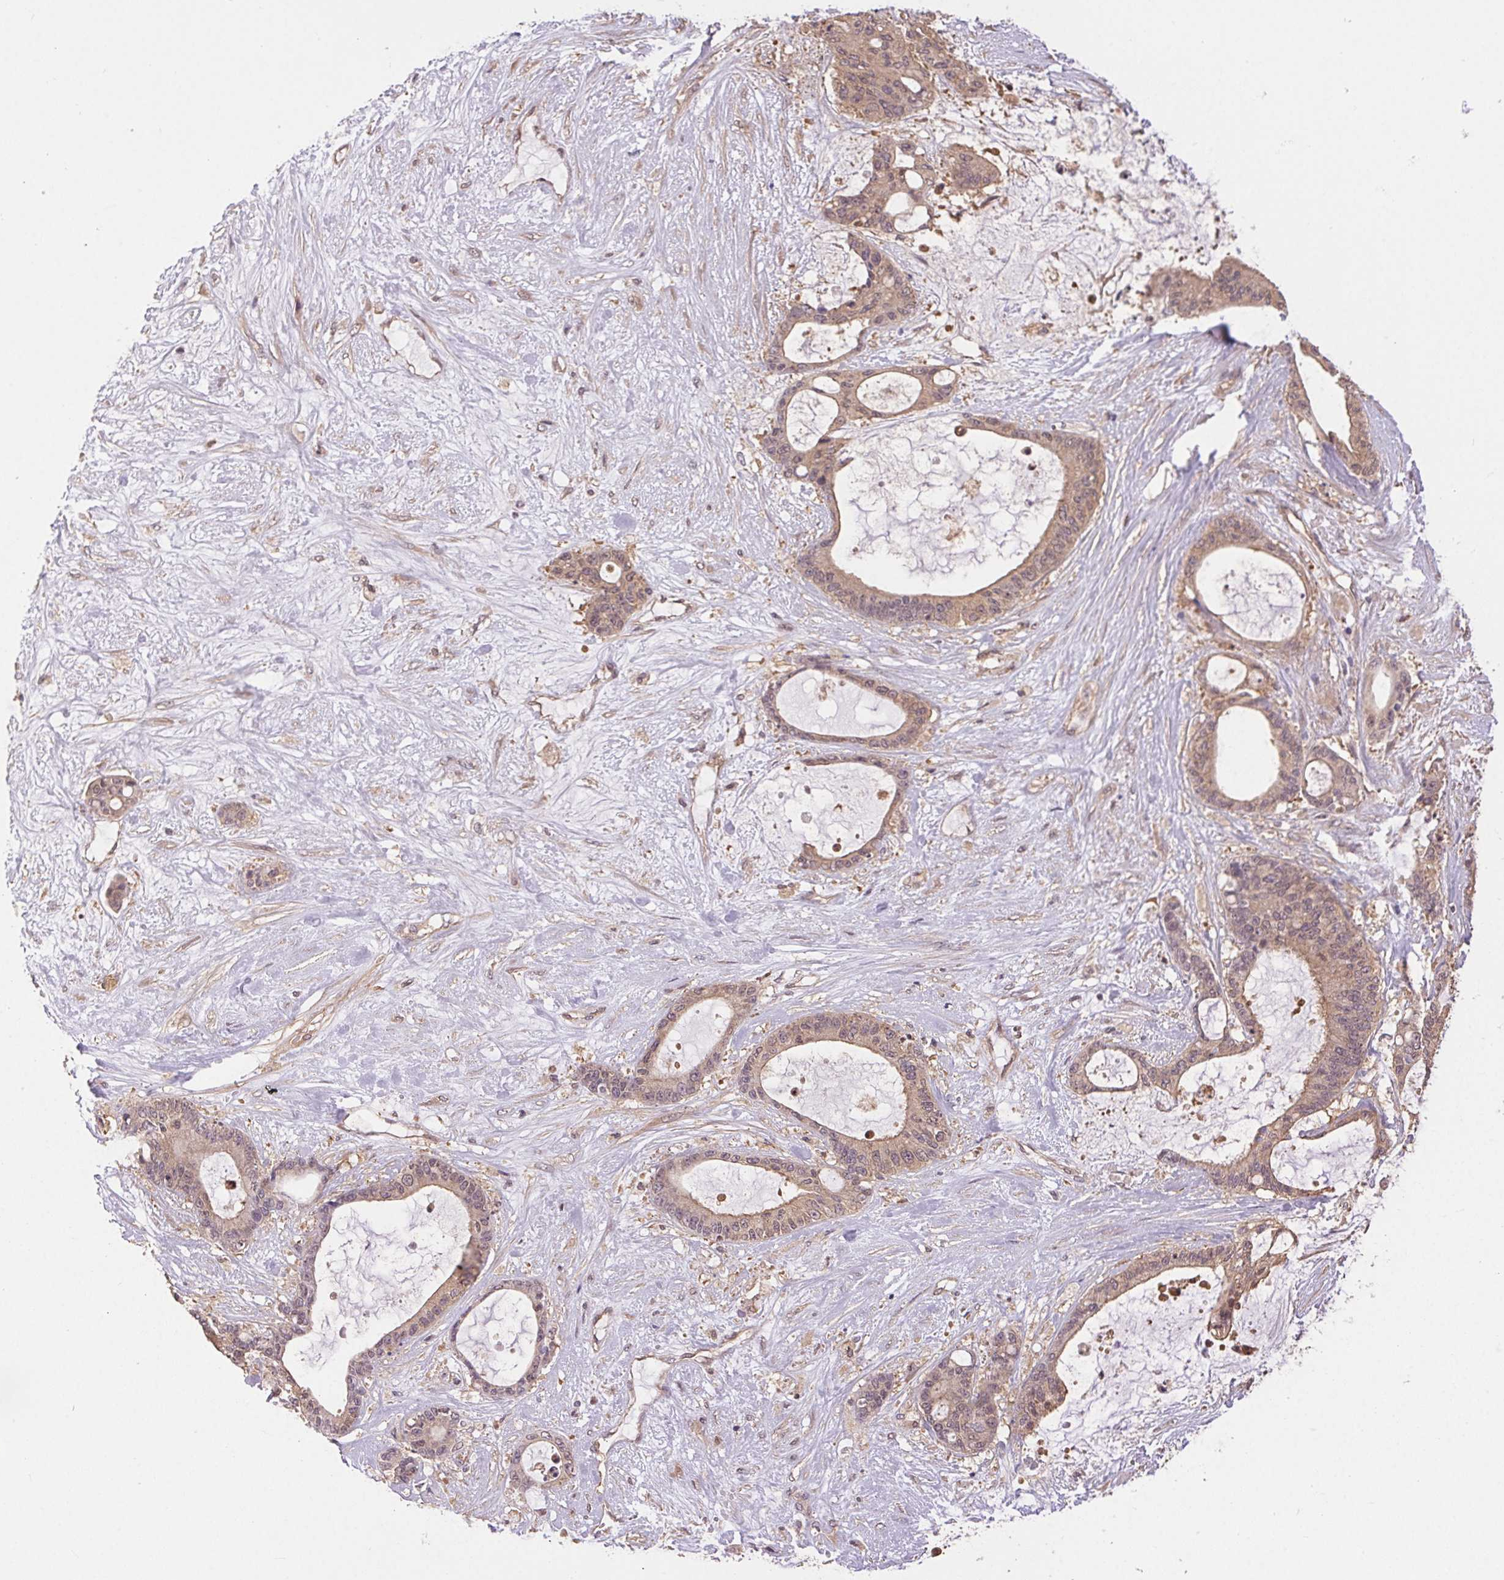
{"staining": {"intensity": "weak", "quantity": "25%-75%", "location": "cytoplasmic/membranous"}, "tissue": "liver cancer", "cell_type": "Tumor cells", "image_type": "cancer", "snomed": [{"axis": "morphology", "description": "Normal tissue, NOS"}, {"axis": "morphology", "description": "Cholangiocarcinoma"}, {"axis": "topography", "description": "Liver"}, {"axis": "topography", "description": "Peripheral nerve tissue"}], "caption": "Immunohistochemical staining of human cholangiocarcinoma (liver) shows low levels of weak cytoplasmic/membranous staining in approximately 25%-75% of tumor cells. (Brightfield microscopy of DAB IHC at high magnification).", "gene": "GDI2", "patient": {"sex": "female", "age": 73}}